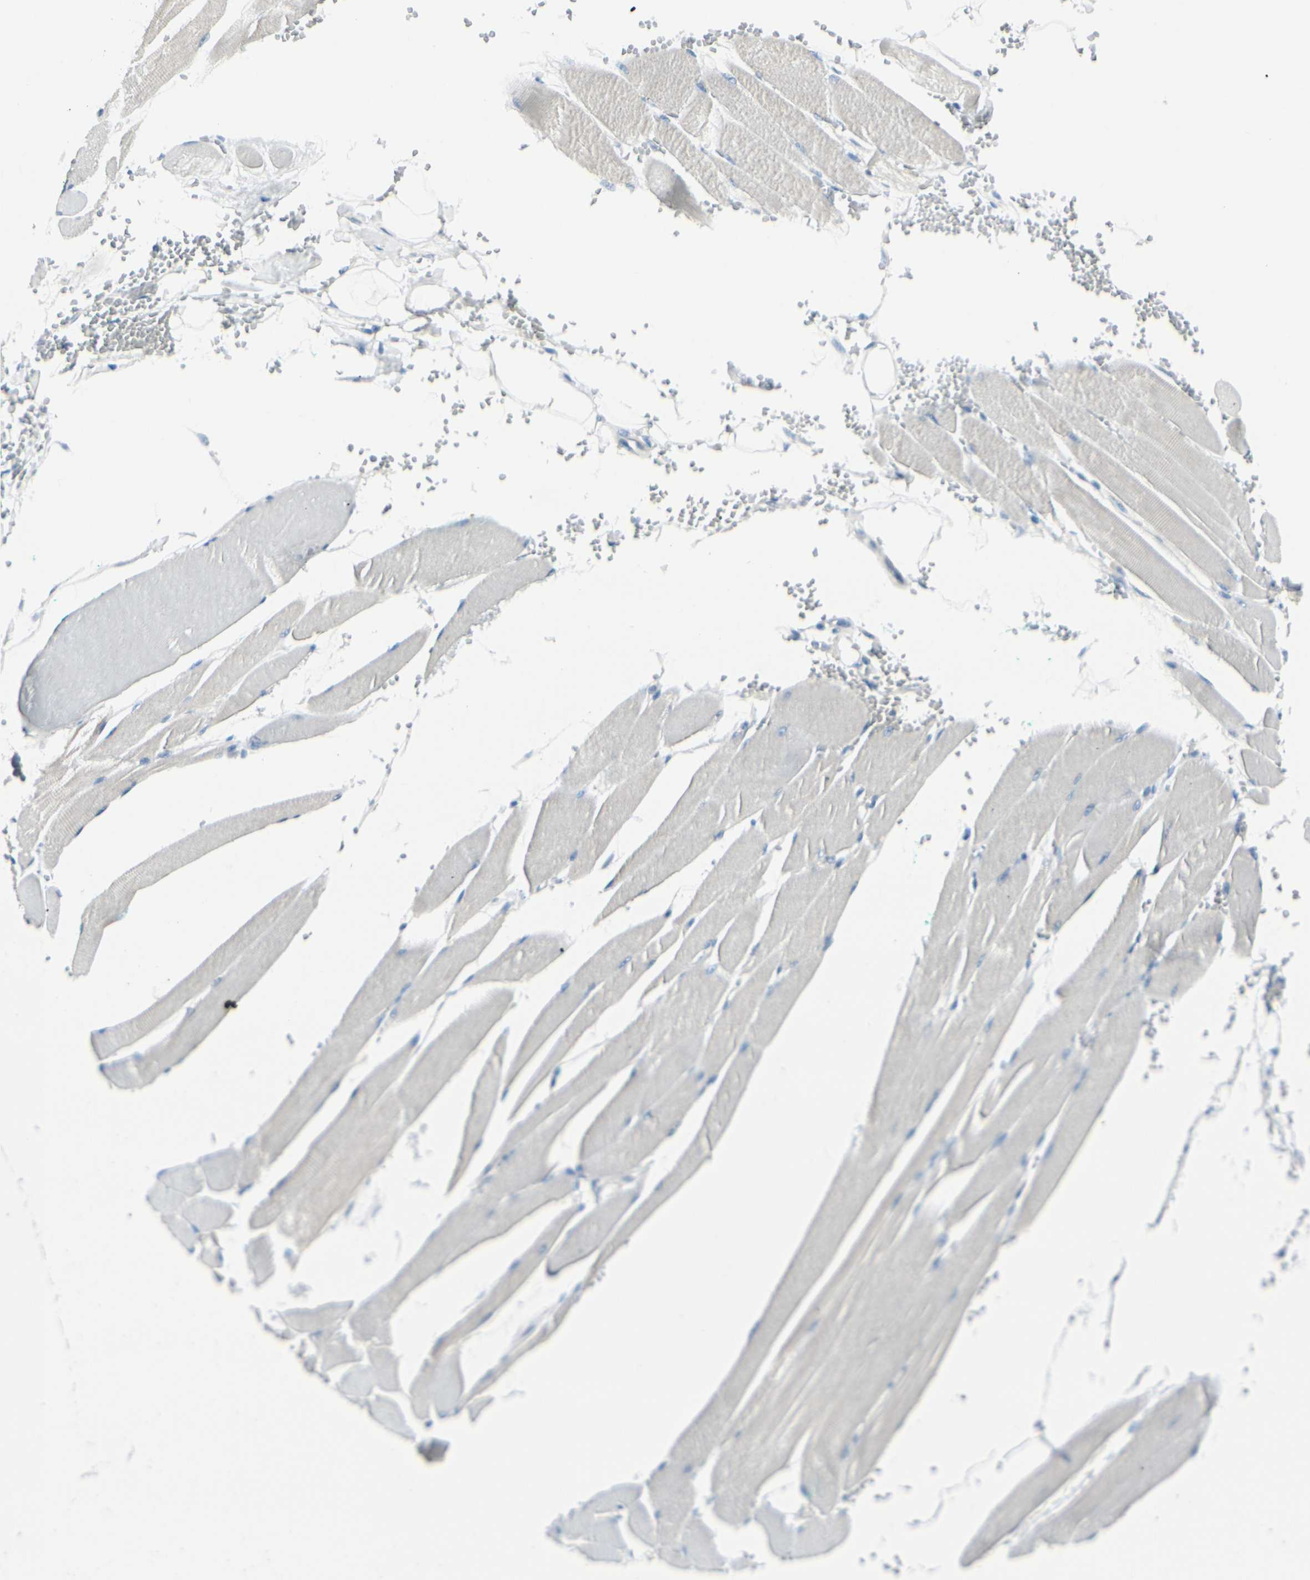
{"staining": {"intensity": "negative", "quantity": "none", "location": "none"}, "tissue": "skeletal muscle", "cell_type": "Myocytes", "image_type": "normal", "snomed": [{"axis": "morphology", "description": "Normal tissue, NOS"}, {"axis": "topography", "description": "Skeletal muscle"}, {"axis": "topography", "description": "Oral tissue"}, {"axis": "topography", "description": "Peripheral nerve tissue"}], "caption": "Immunohistochemistry of normal skeletal muscle displays no expression in myocytes.", "gene": "TRAF1", "patient": {"sex": "female", "age": 84}}